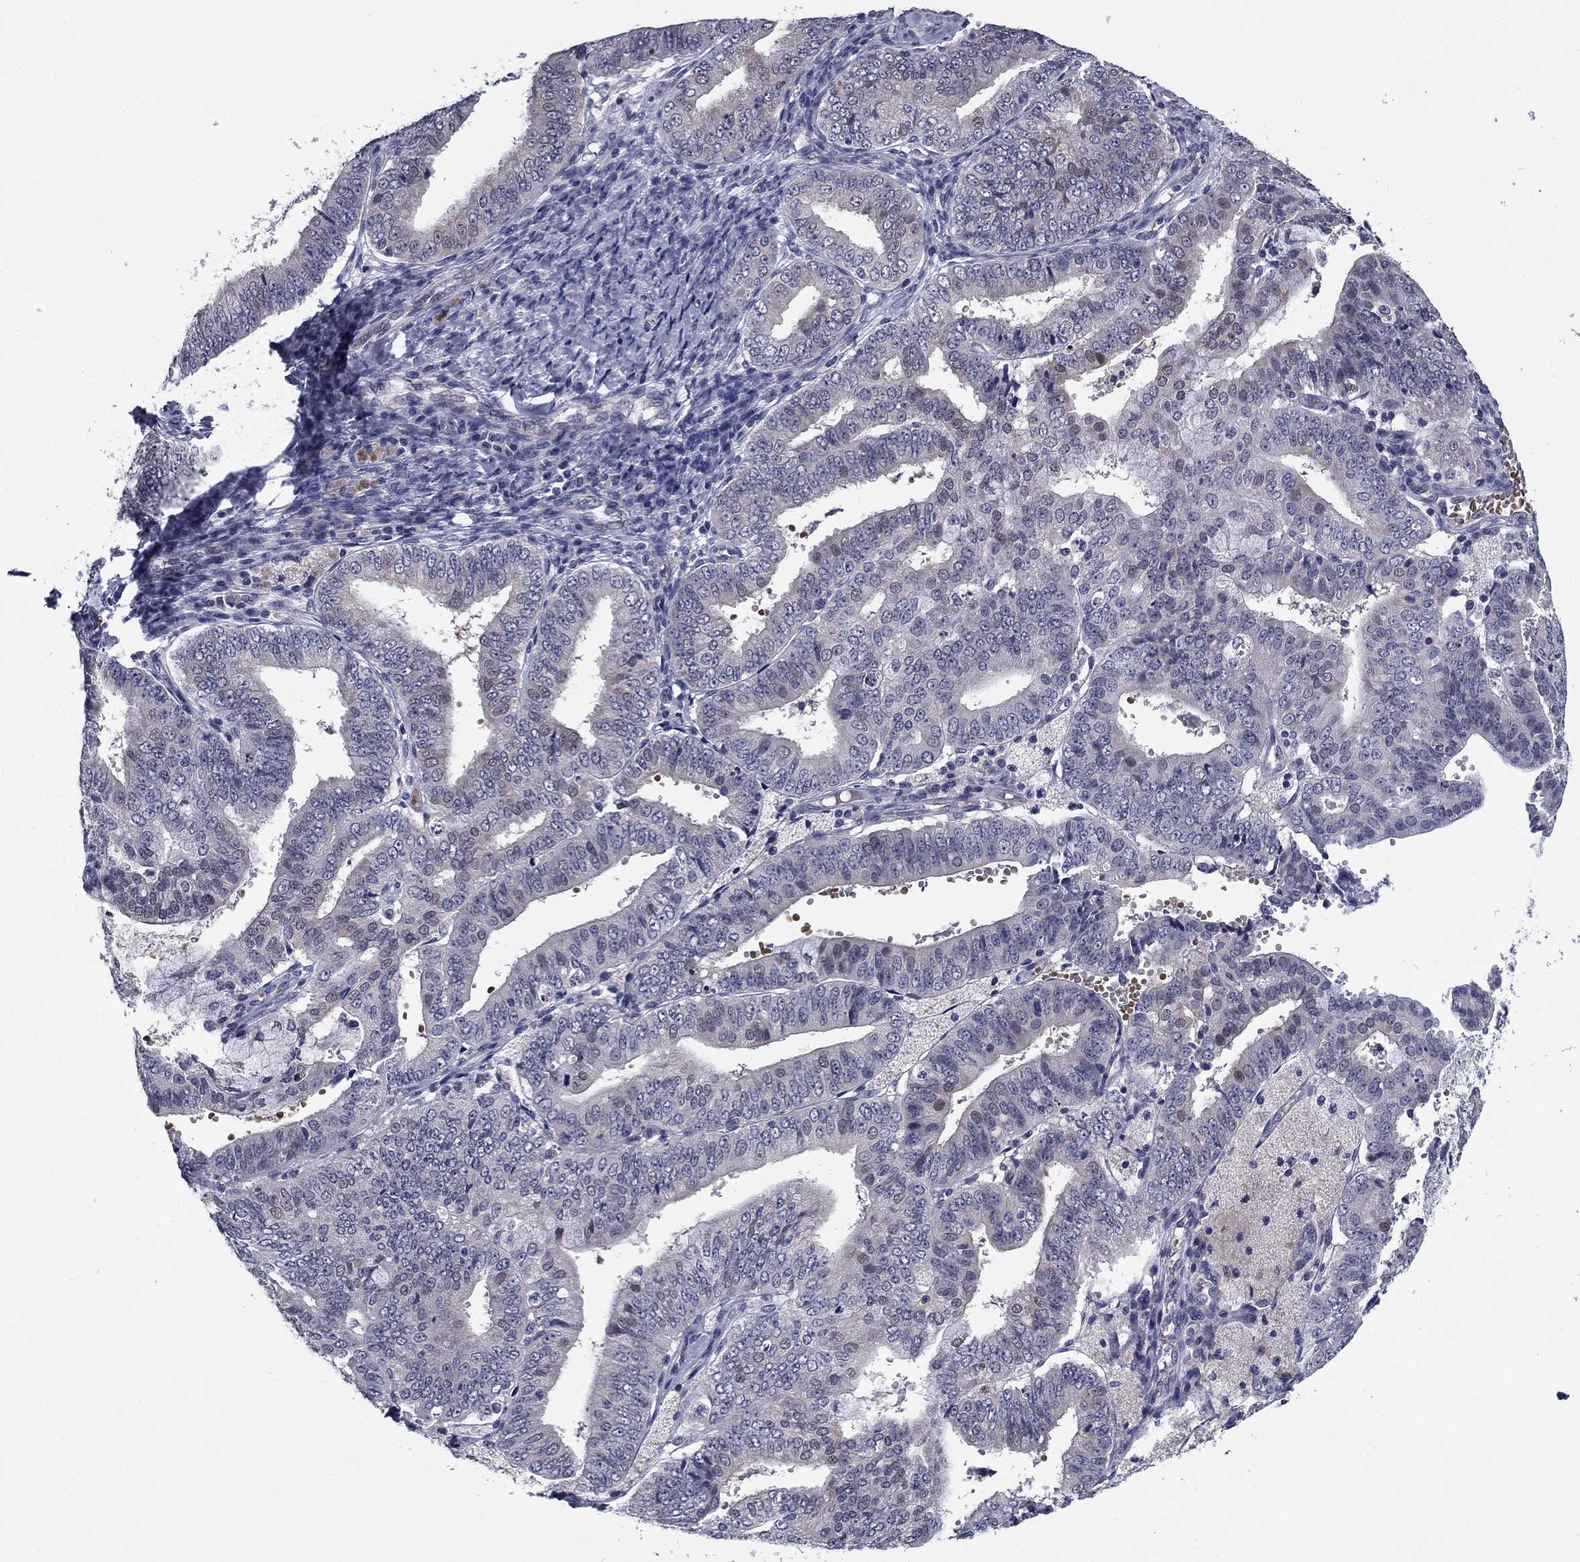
{"staining": {"intensity": "negative", "quantity": "none", "location": "none"}, "tissue": "endometrial cancer", "cell_type": "Tumor cells", "image_type": "cancer", "snomed": [{"axis": "morphology", "description": "Adenocarcinoma, NOS"}, {"axis": "topography", "description": "Endometrium"}], "caption": "This photomicrograph is of adenocarcinoma (endometrial) stained with immunohistochemistry (IHC) to label a protein in brown with the nuclei are counter-stained blue. There is no staining in tumor cells.", "gene": "REXO5", "patient": {"sex": "female", "age": 63}}